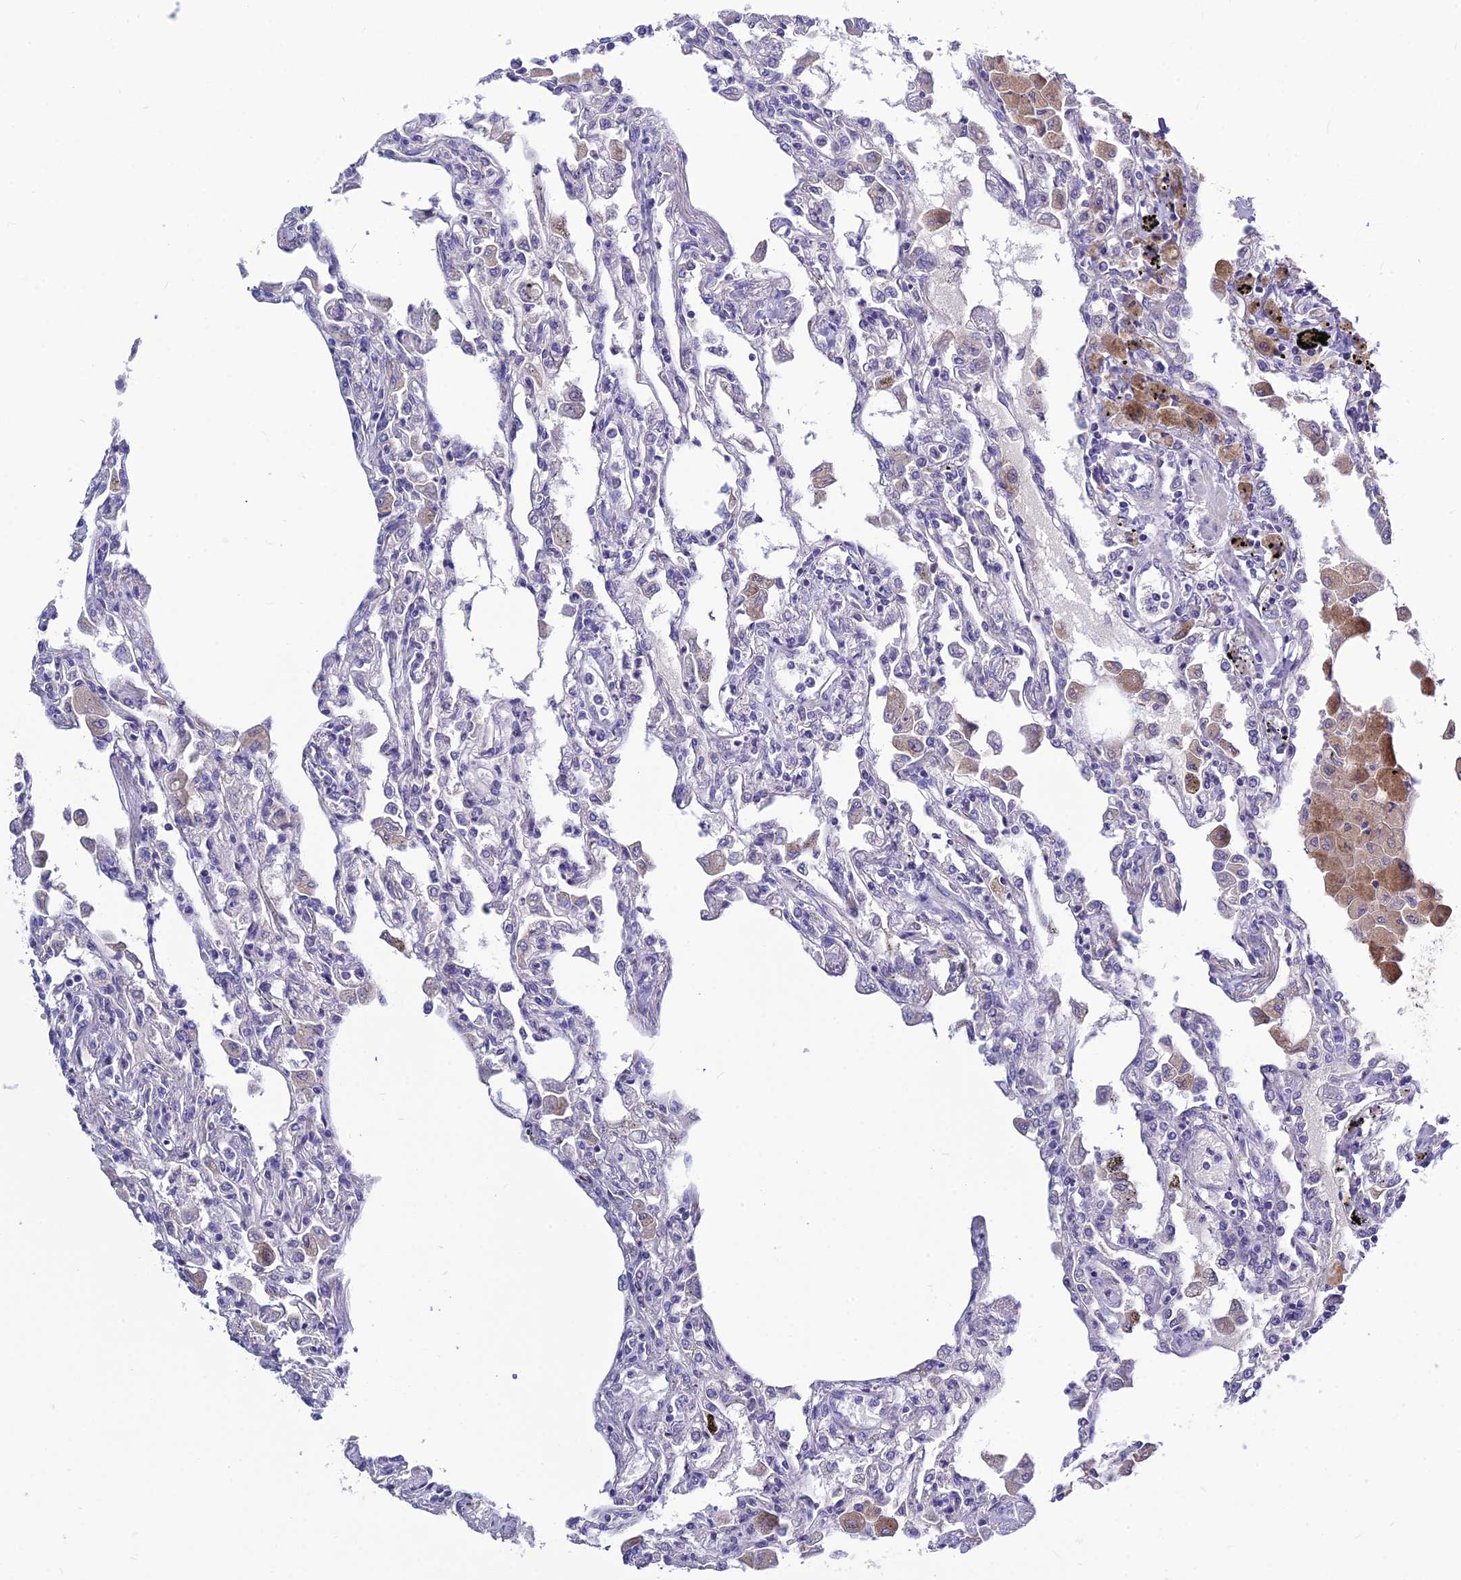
{"staining": {"intensity": "negative", "quantity": "none", "location": "none"}, "tissue": "lung", "cell_type": "Alveolar cells", "image_type": "normal", "snomed": [{"axis": "morphology", "description": "Normal tissue, NOS"}, {"axis": "topography", "description": "Bronchus"}, {"axis": "topography", "description": "Lung"}], "caption": "IHC photomicrograph of normal human lung stained for a protein (brown), which shows no positivity in alveolar cells. (DAB IHC visualized using brightfield microscopy, high magnification).", "gene": "BHMT2", "patient": {"sex": "female", "age": 49}}